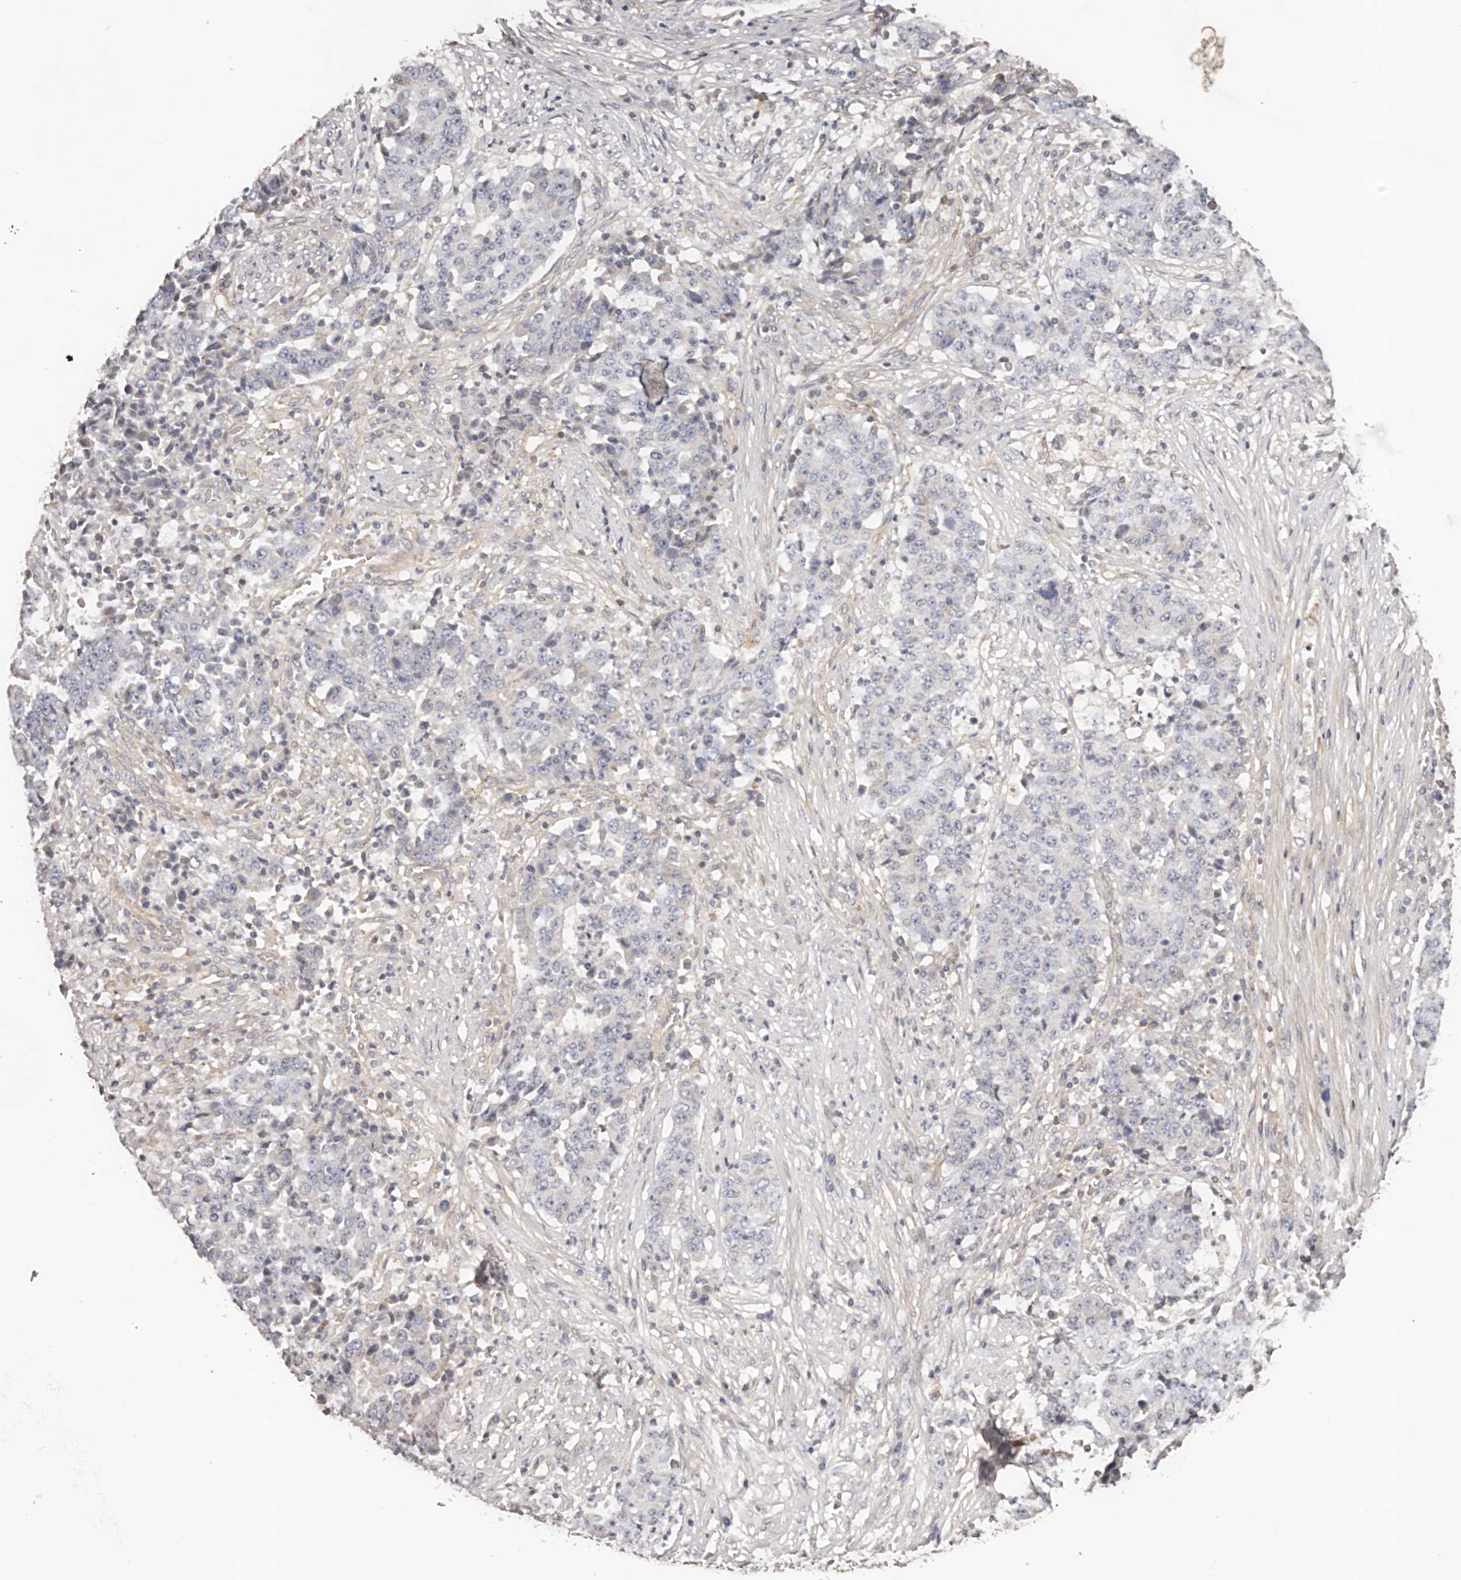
{"staining": {"intensity": "negative", "quantity": "none", "location": "none"}, "tissue": "stomach cancer", "cell_type": "Tumor cells", "image_type": "cancer", "snomed": [{"axis": "morphology", "description": "Adenocarcinoma, NOS"}, {"axis": "topography", "description": "Stomach"}], "caption": "This is an IHC photomicrograph of adenocarcinoma (stomach). There is no positivity in tumor cells.", "gene": "DMRT2", "patient": {"sex": "male", "age": 59}}